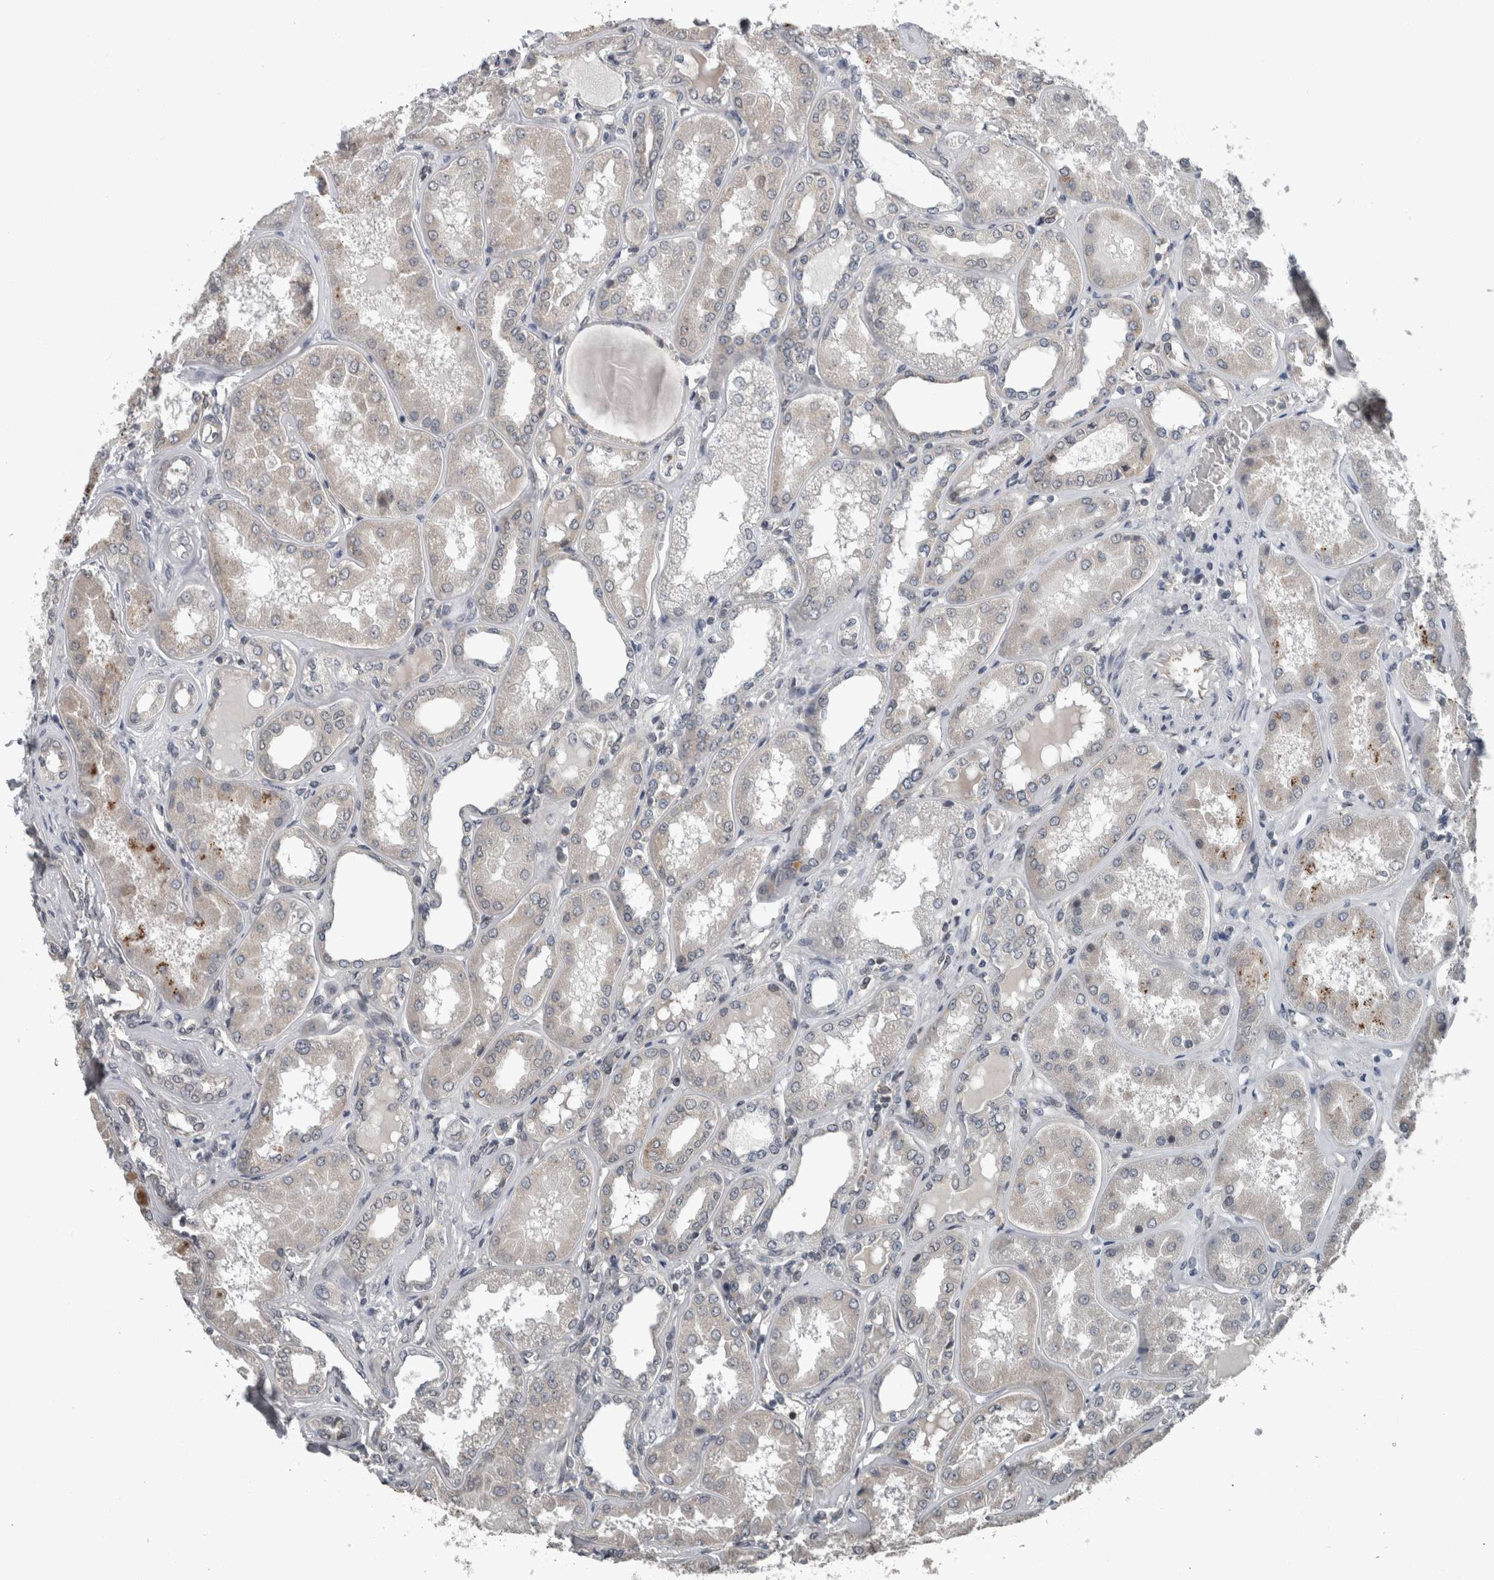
{"staining": {"intensity": "moderate", "quantity": "<25%", "location": "cytoplasmic/membranous"}, "tissue": "kidney", "cell_type": "Cells in glomeruli", "image_type": "normal", "snomed": [{"axis": "morphology", "description": "Normal tissue, NOS"}, {"axis": "topography", "description": "Kidney"}], "caption": "Protein expression by immunohistochemistry reveals moderate cytoplasmic/membranous expression in about <25% of cells in glomeruli in unremarkable kidney. (Stains: DAB in brown, nuclei in blue, Microscopy: brightfield microscopy at high magnification).", "gene": "ENY2", "patient": {"sex": "female", "age": 56}}